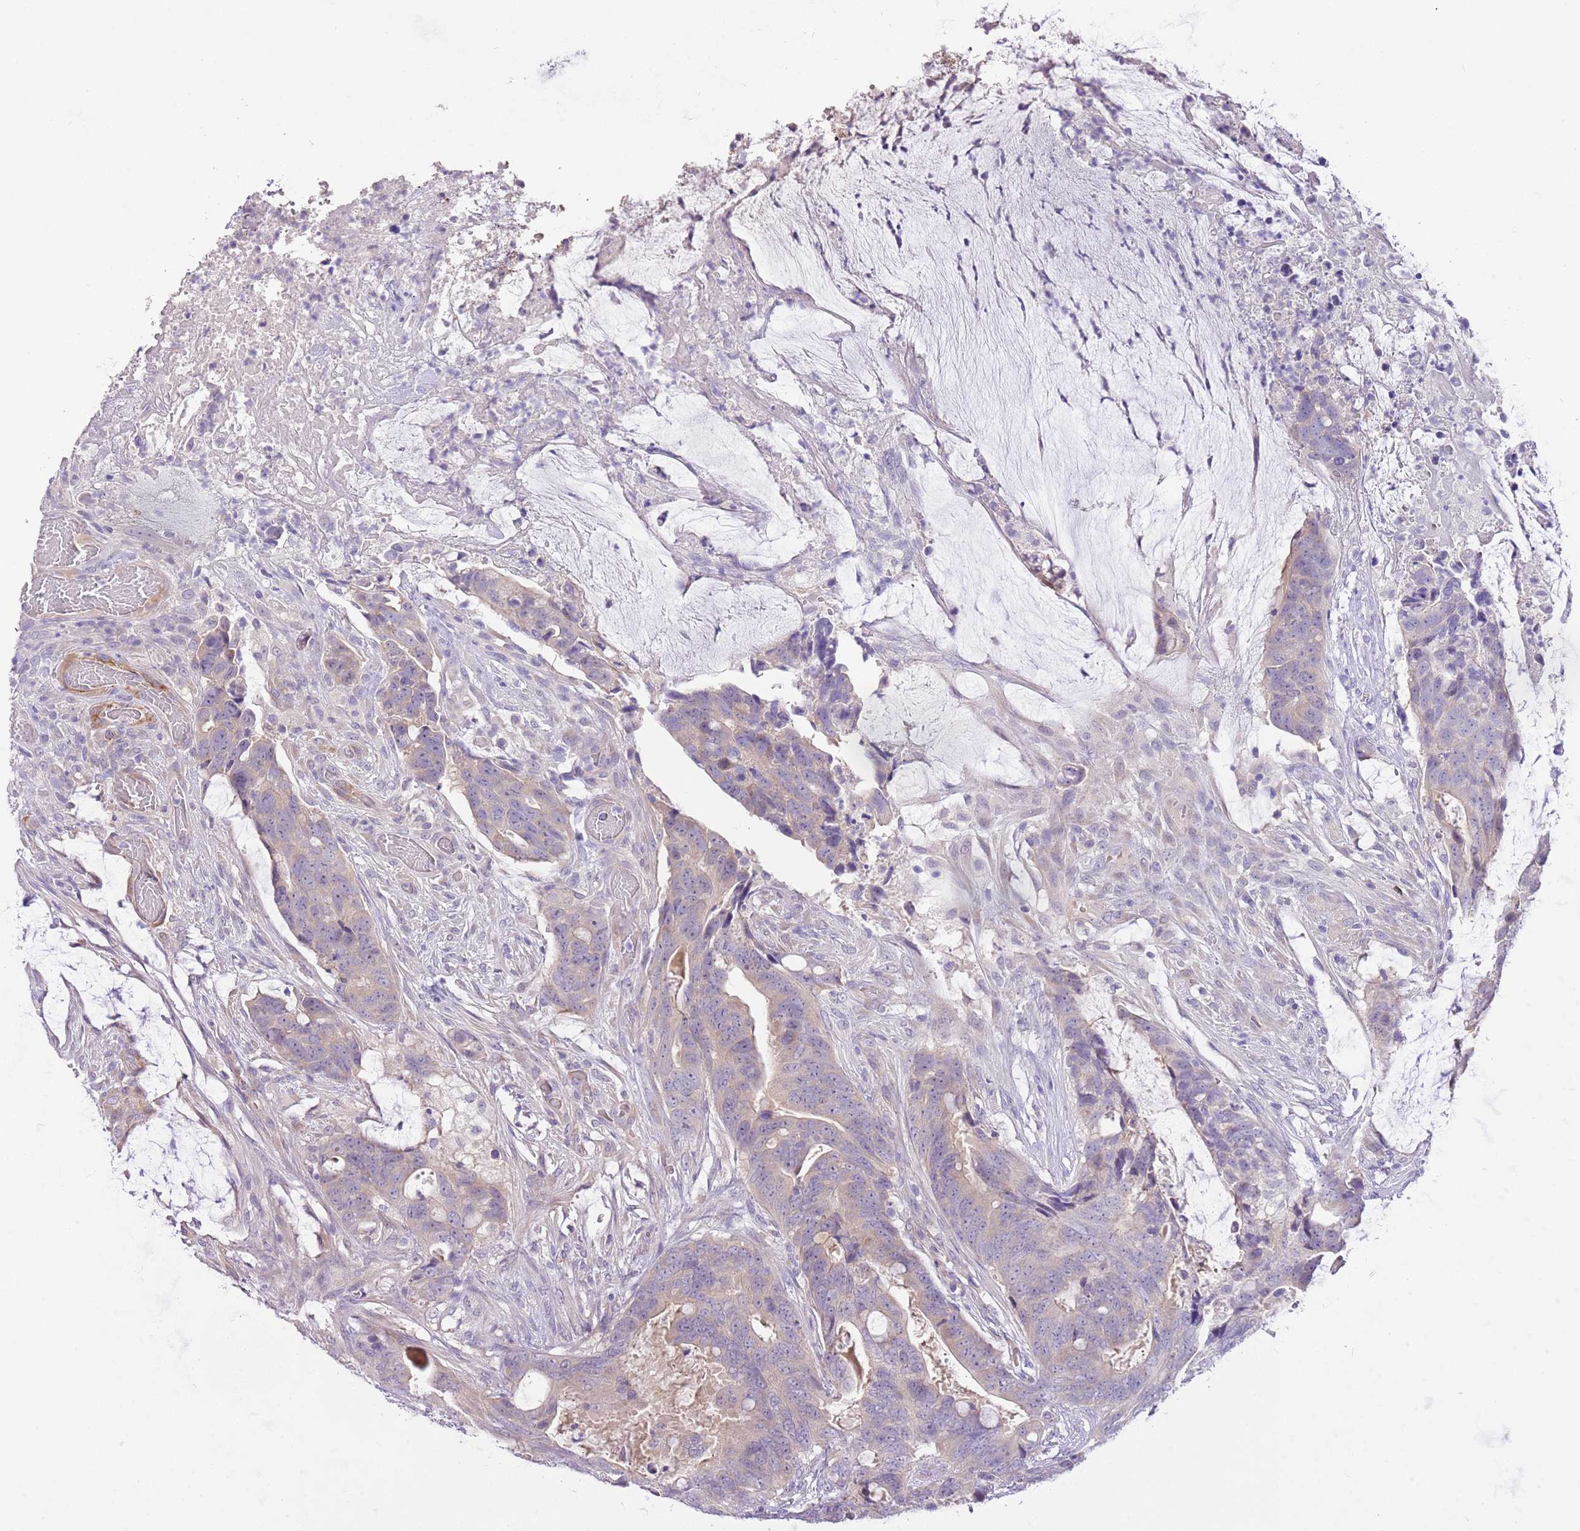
{"staining": {"intensity": "weak", "quantity": "<25%", "location": "cytoplasmic/membranous"}, "tissue": "colorectal cancer", "cell_type": "Tumor cells", "image_type": "cancer", "snomed": [{"axis": "morphology", "description": "Adenocarcinoma, NOS"}, {"axis": "topography", "description": "Colon"}], "caption": "Immunohistochemistry of human adenocarcinoma (colorectal) shows no expression in tumor cells.", "gene": "RFK", "patient": {"sex": "female", "age": 82}}